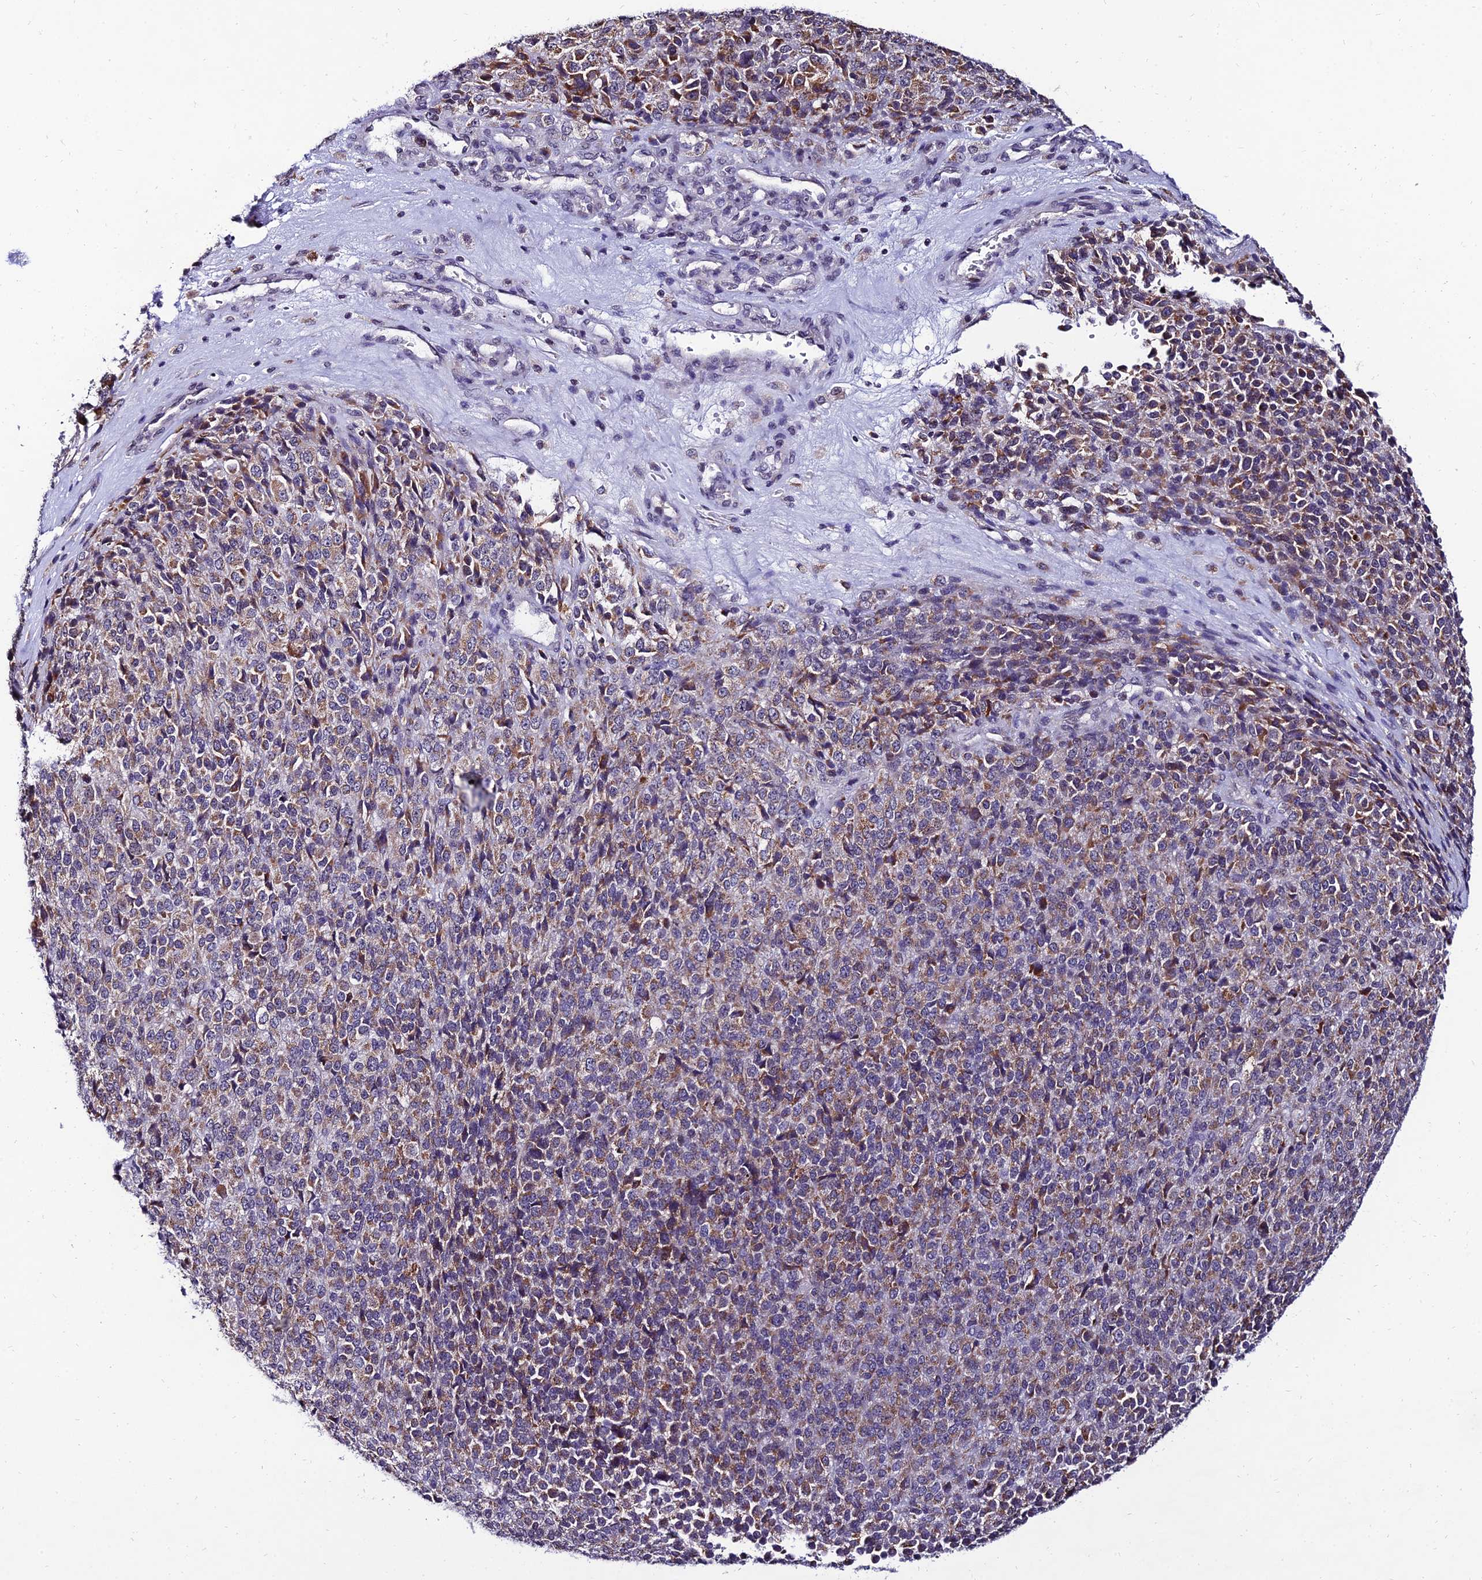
{"staining": {"intensity": "moderate", "quantity": ">75%", "location": "cytoplasmic/membranous"}, "tissue": "melanoma", "cell_type": "Tumor cells", "image_type": "cancer", "snomed": [{"axis": "morphology", "description": "Malignant melanoma, Metastatic site"}, {"axis": "topography", "description": "Brain"}], "caption": "This image shows immunohistochemistry staining of melanoma, with medium moderate cytoplasmic/membranous staining in about >75% of tumor cells.", "gene": "CDNF", "patient": {"sex": "female", "age": 56}}